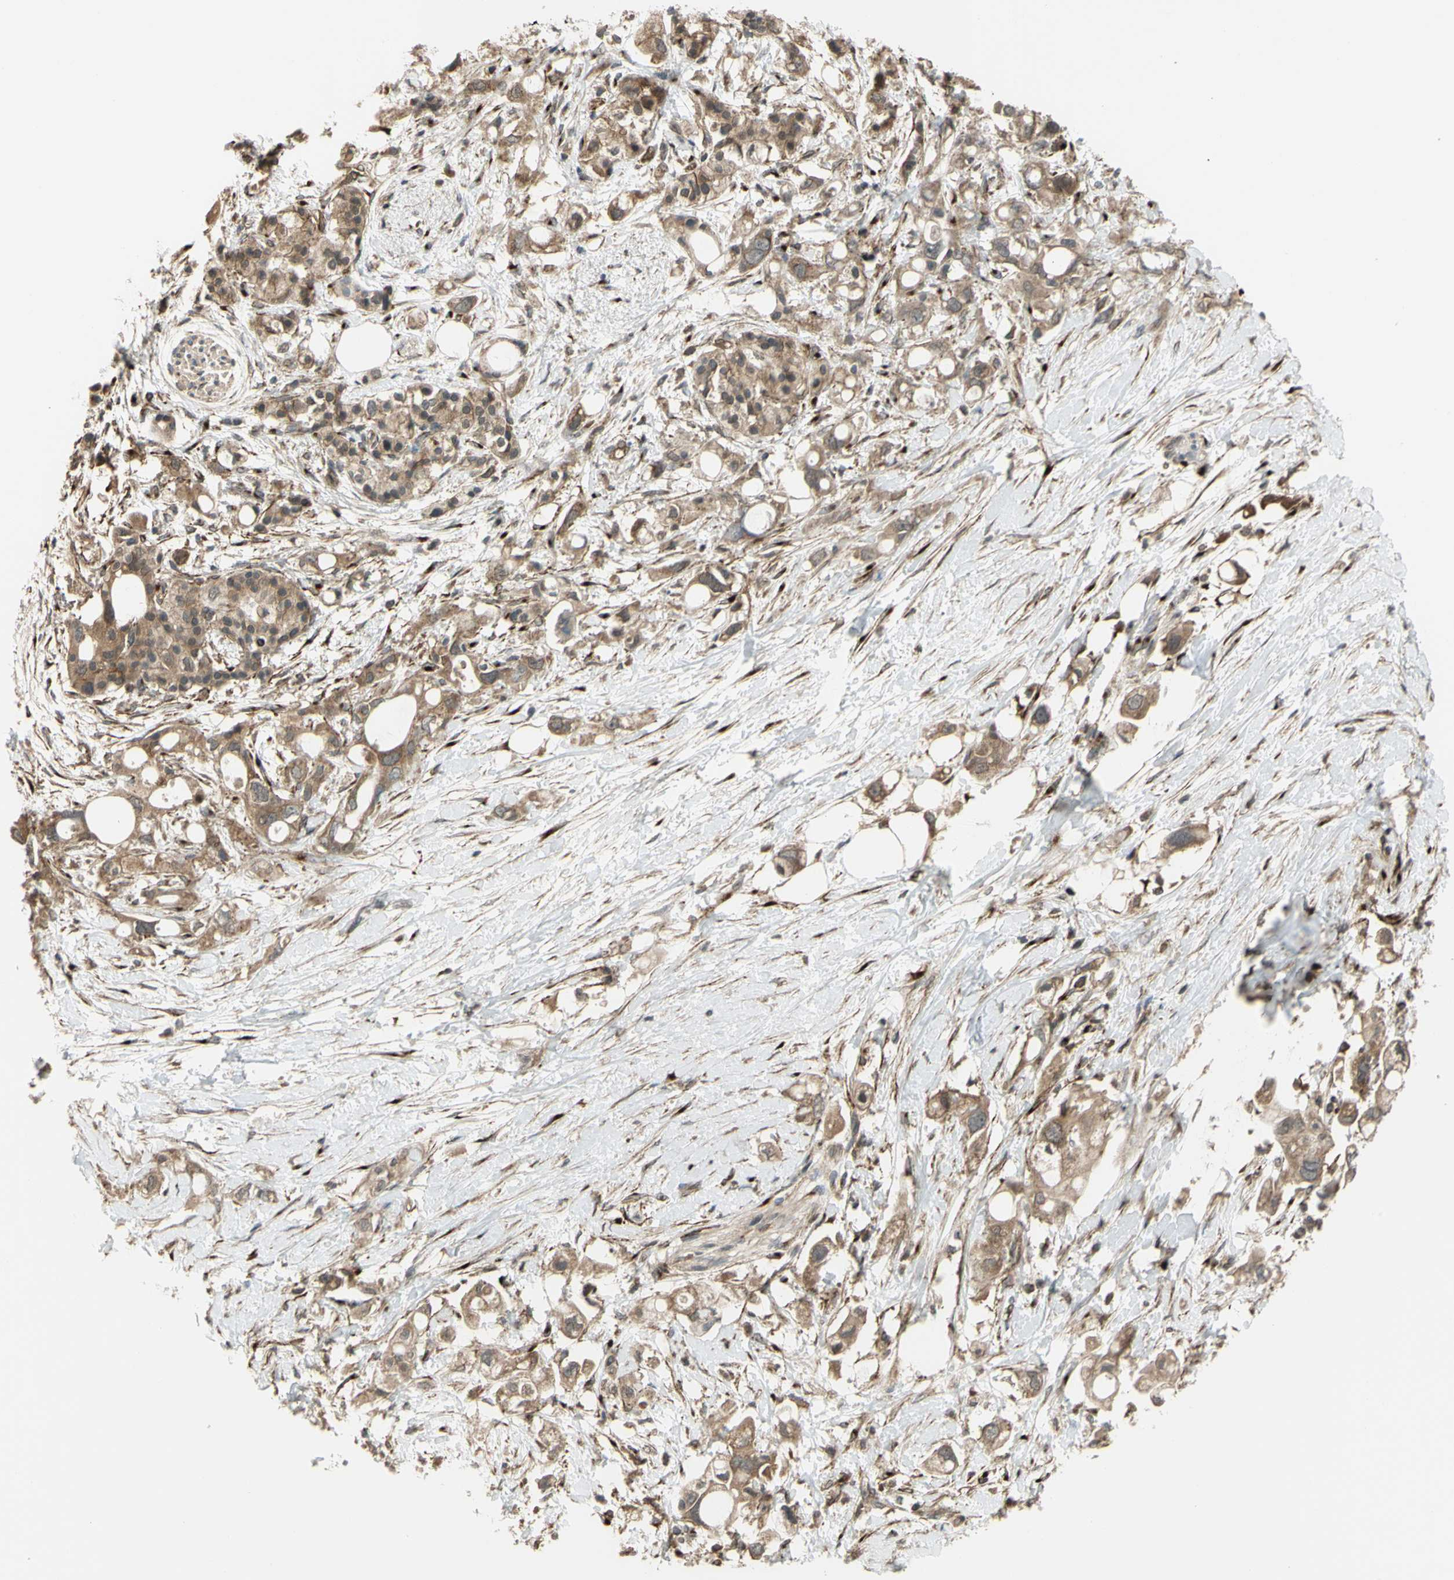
{"staining": {"intensity": "weak", "quantity": ">75%", "location": "cytoplasmic/membranous,nuclear"}, "tissue": "pancreatic cancer", "cell_type": "Tumor cells", "image_type": "cancer", "snomed": [{"axis": "morphology", "description": "Adenocarcinoma, NOS"}, {"axis": "topography", "description": "Pancreas"}], "caption": "Protein staining displays weak cytoplasmic/membranous and nuclear positivity in about >75% of tumor cells in pancreatic cancer (adenocarcinoma). (DAB IHC with brightfield microscopy, high magnification).", "gene": "FLII", "patient": {"sex": "female", "age": 56}}